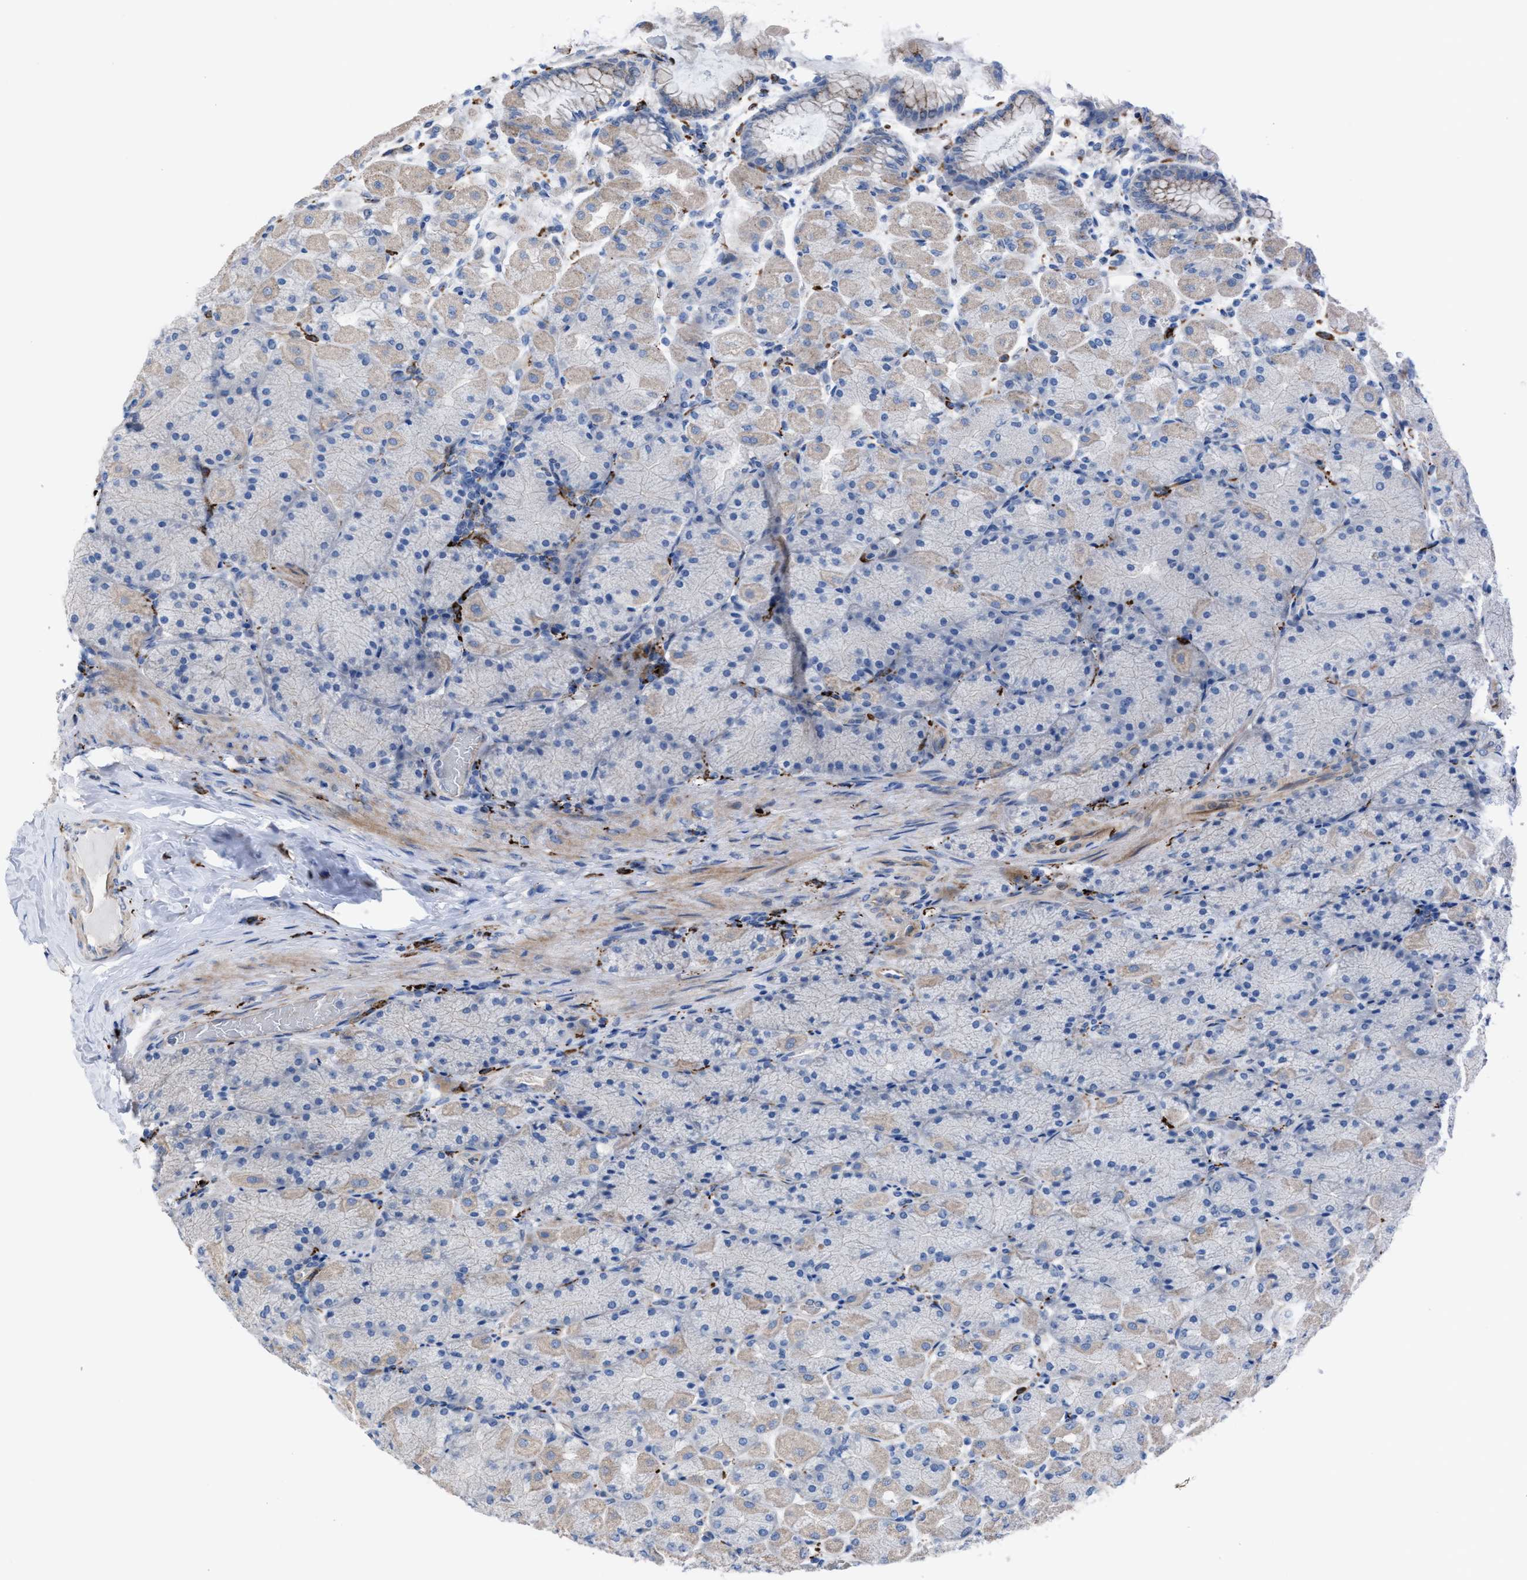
{"staining": {"intensity": "strong", "quantity": "<25%", "location": "cytoplasmic/membranous"}, "tissue": "stomach", "cell_type": "Glandular cells", "image_type": "normal", "snomed": [{"axis": "morphology", "description": "Normal tissue, NOS"}, {"axis": "topography", "description": "Stomach, upper"}], "caption": "Stomach stained with DAB (3,3'-diaminobenzidine) immunohistochemistry reveals medium levels of strong cytoplasmic/membranous staining in approximately <25% of glandular cells. (DAB IHC with brightfield microscopy, high magnification).", "gene": "SLC47A1", "patient": {"sex": "female", "age": 56}}